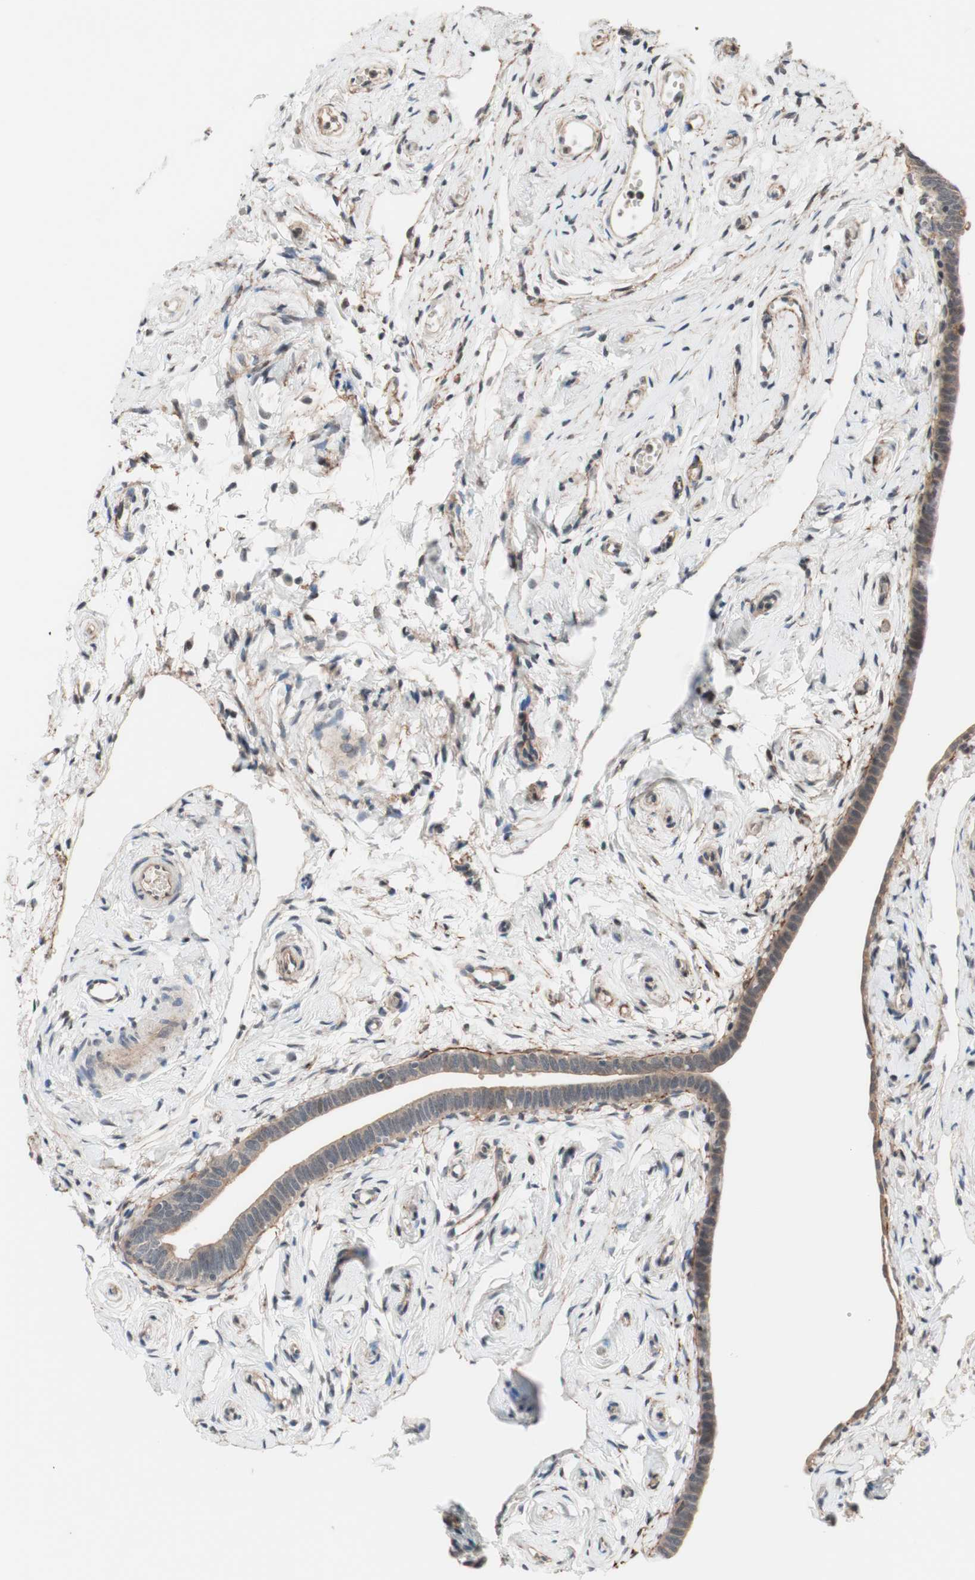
{"staining": {"intensity": "weak", "quantity": ">75%", "location": "cytoplasmic/membranous,nuclear"}, "tissue": "fallopian tube", "cell_type": "Glandular cells", "image_type": "normal", "snomed": [{"axis": "morphology", "description": "Normal tissue, NOS"}, {"axis": "topography", "description": "Fallopian tube"}], "caption": "Protein staining of benign fallopian tube reveals weak cytoplasmic/membranous,nuclear staining in about >75% of glandular cells.", "gene": "CD55", "patient": {"sex": "female", "age": 71}}